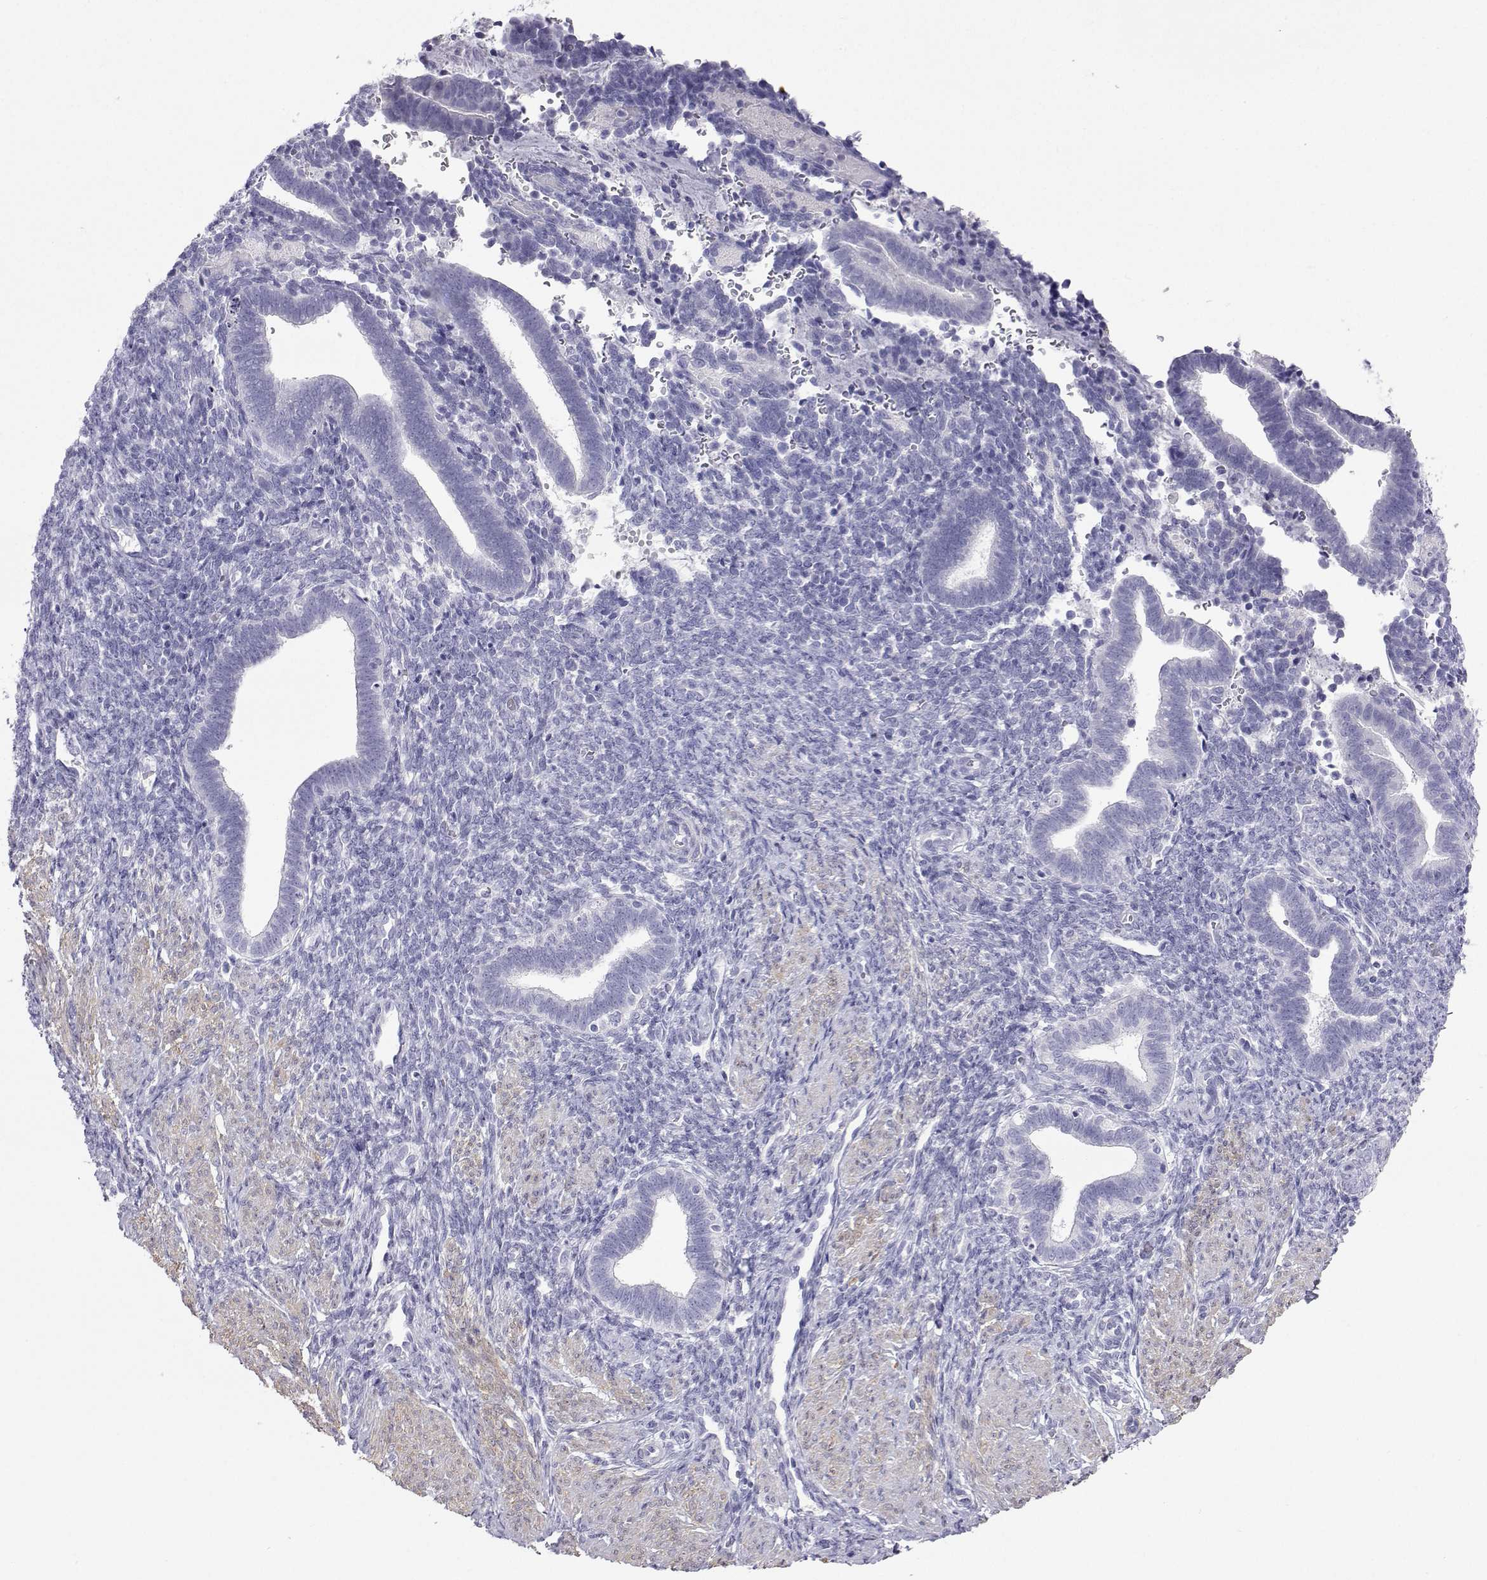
{"staining": {"intensity": "negative", "quantity": "none", "location": "none"}, "tissue": "endometrium", "cell_type": "Cells in endometrial stroma", "image_type": "normal", "snomed": [{"axis": "morphology", "description": "Normal tissue, NOS"}, {"axis": "topography", "description": "Endometrium"}], "caption": "IHC photomicrograph of benign endometrium stained for a protein (brown), which displays no expression in cells in endometrial stroma.", "gene": "PLIN4", "patient": {"sex": "female", "age": 34}}